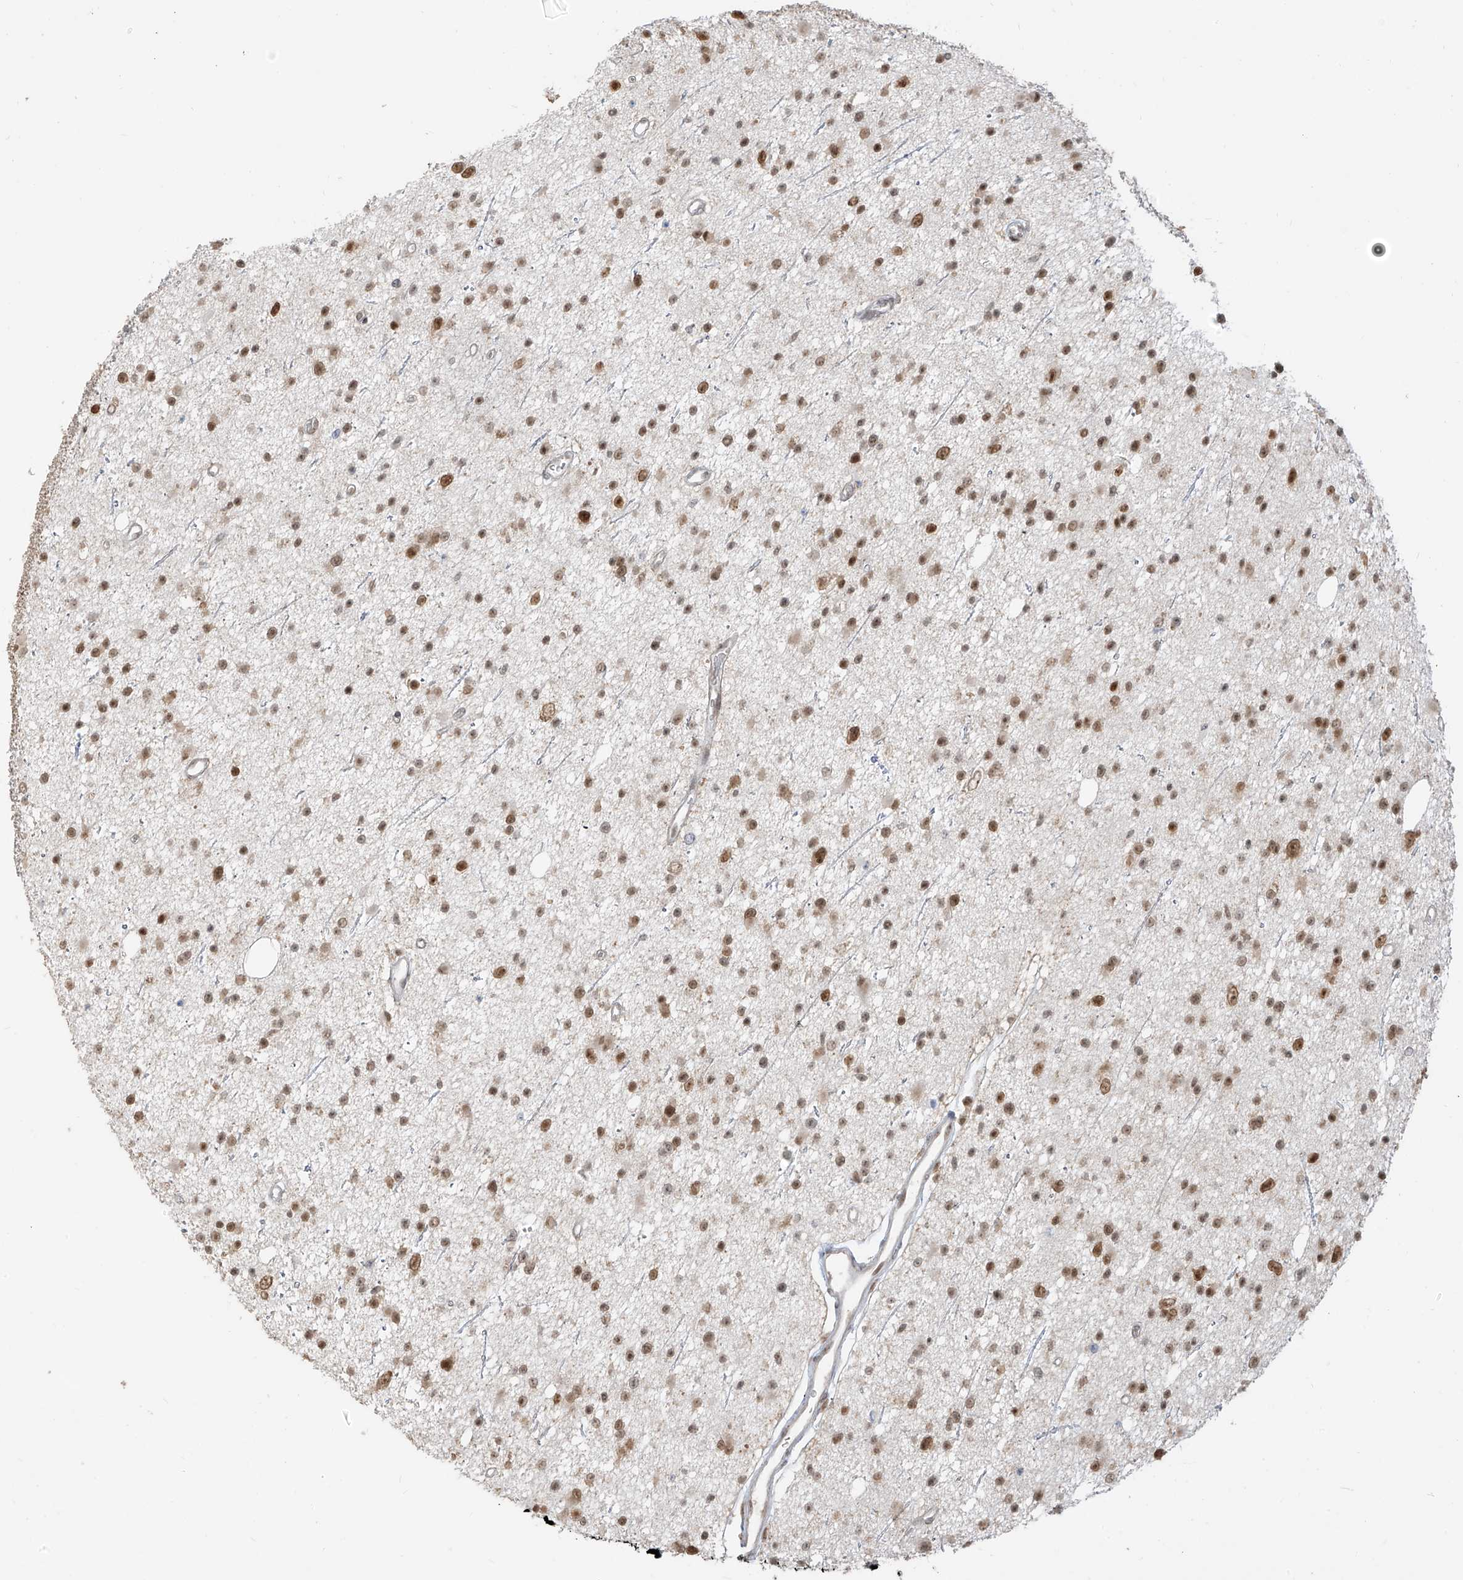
{"staining": {"intensity": "moderate", "quantity": ">75%", "location": "nuclear"}, "tissue": "glioma", "cell_type": "Tumor cells", "image_type": "cancer", "snomed": [{"axis": "morphology", "description": "Glioma, malignant, Low grade"}, {"axis": "topography", "description": "Cerebral cortex"}], "caption": "A medium amount of moderate nuclear staining is seen in approximately >75% of tumor cells in glioma tissue. The staining was performed using DAB to visualize the protein expression in brown, while the nuclei were stained in blue with hematoxylin (Magnification: 20x).", "gene": "ZMYM2", "patient": {"sex": "female", "age": 39}}